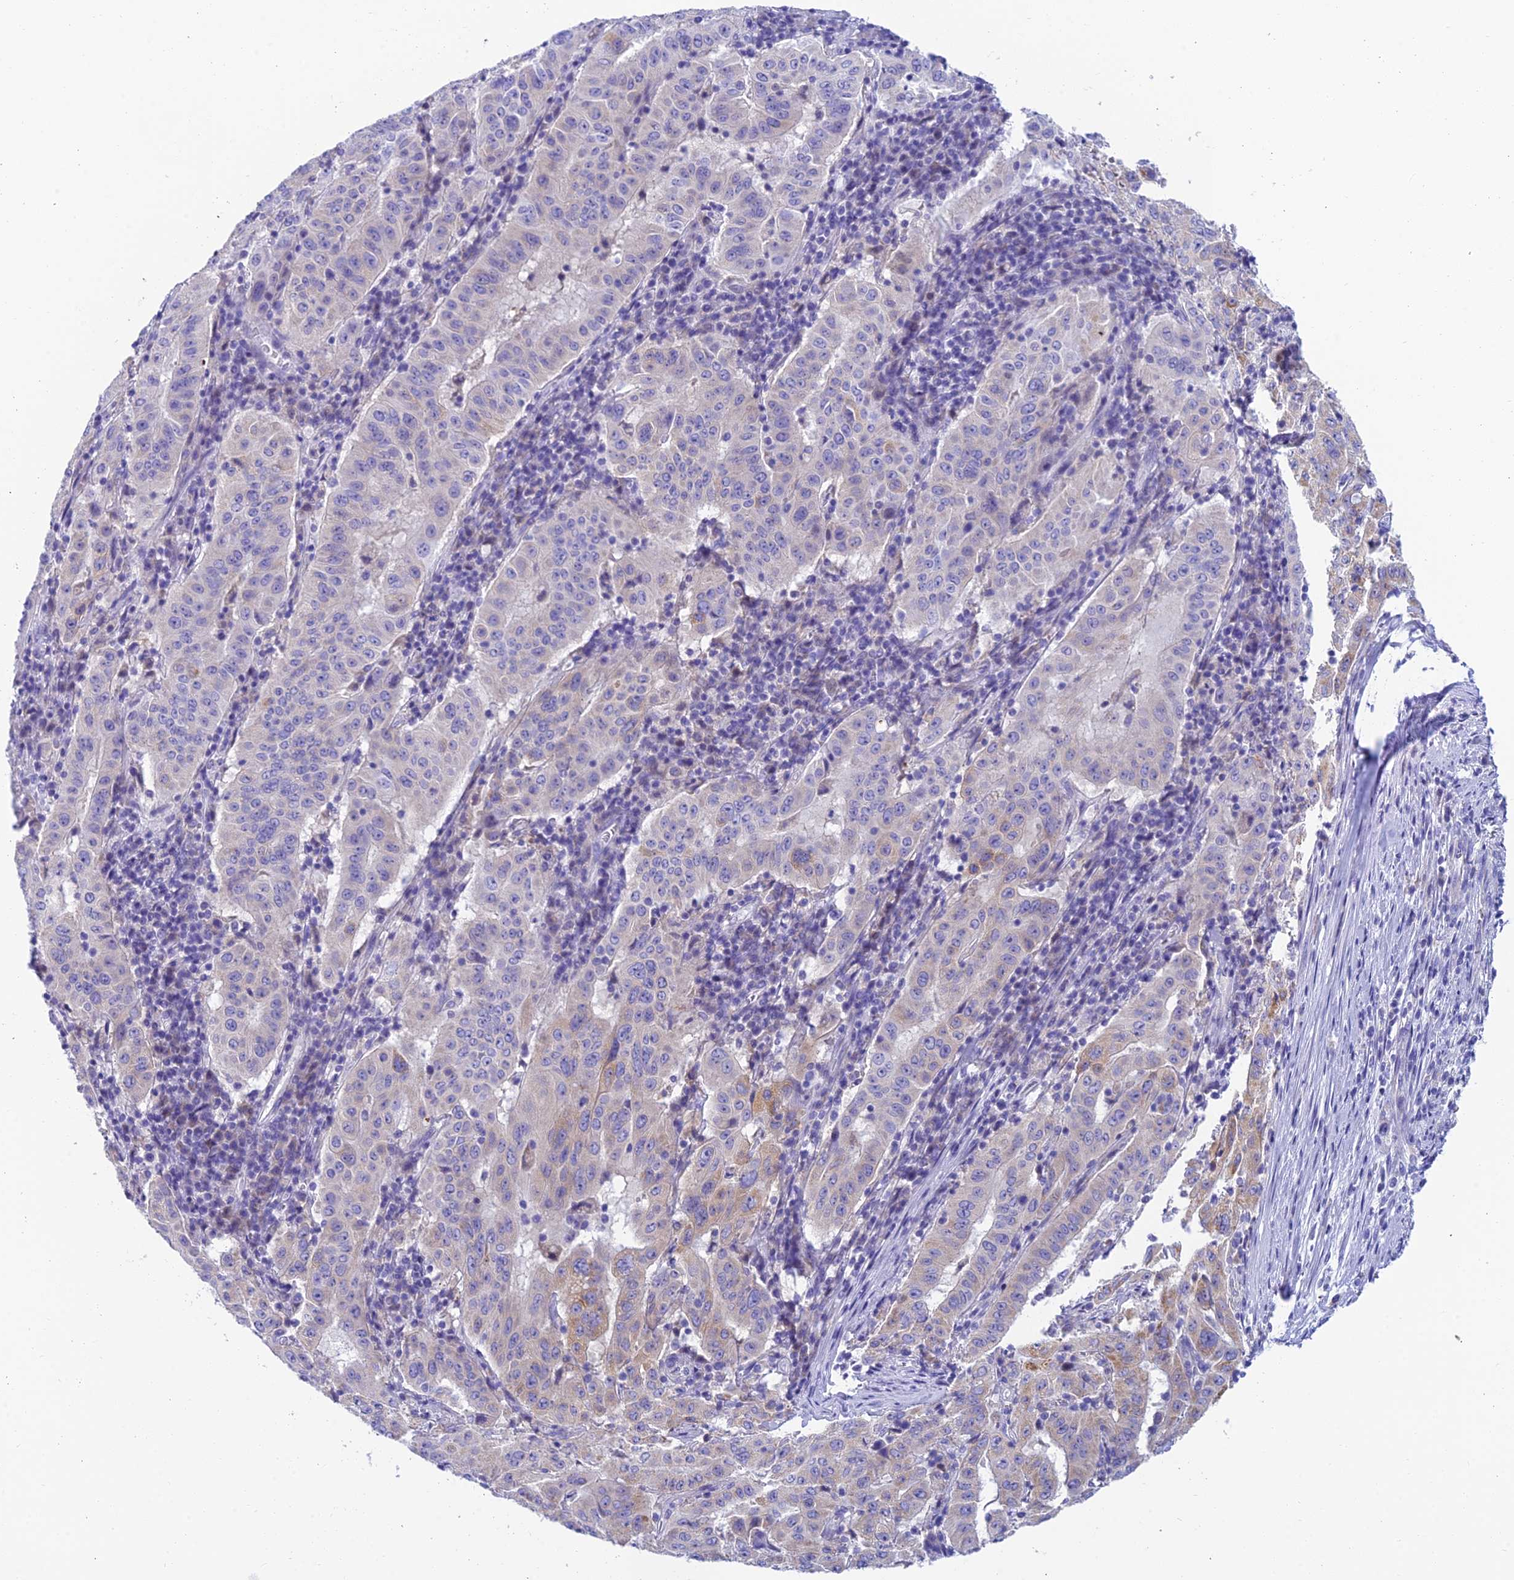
{"staining": {"intensity": "moderate", "quantity": "<25%", "location": "cytoplasmic/membranous"}, "tissue": "pancreatic cancer", "cell_type": "Tumor cells", "image_type": "cancer", "snomed": [{"axis": "morphology", "description": "Adenocarcinoma, NOS"}, {"axis": "topography", "description": "Pancreas"}], "caption": "This image shows immunohistochemistry (IHC) staining of adenocarcinoma (pancreatic), with low moderate cytoplasmic/membranous expression in about <25% of tumor cells.", "gene": "REEP4", "patient": {"sex": "male", "age": 63}}